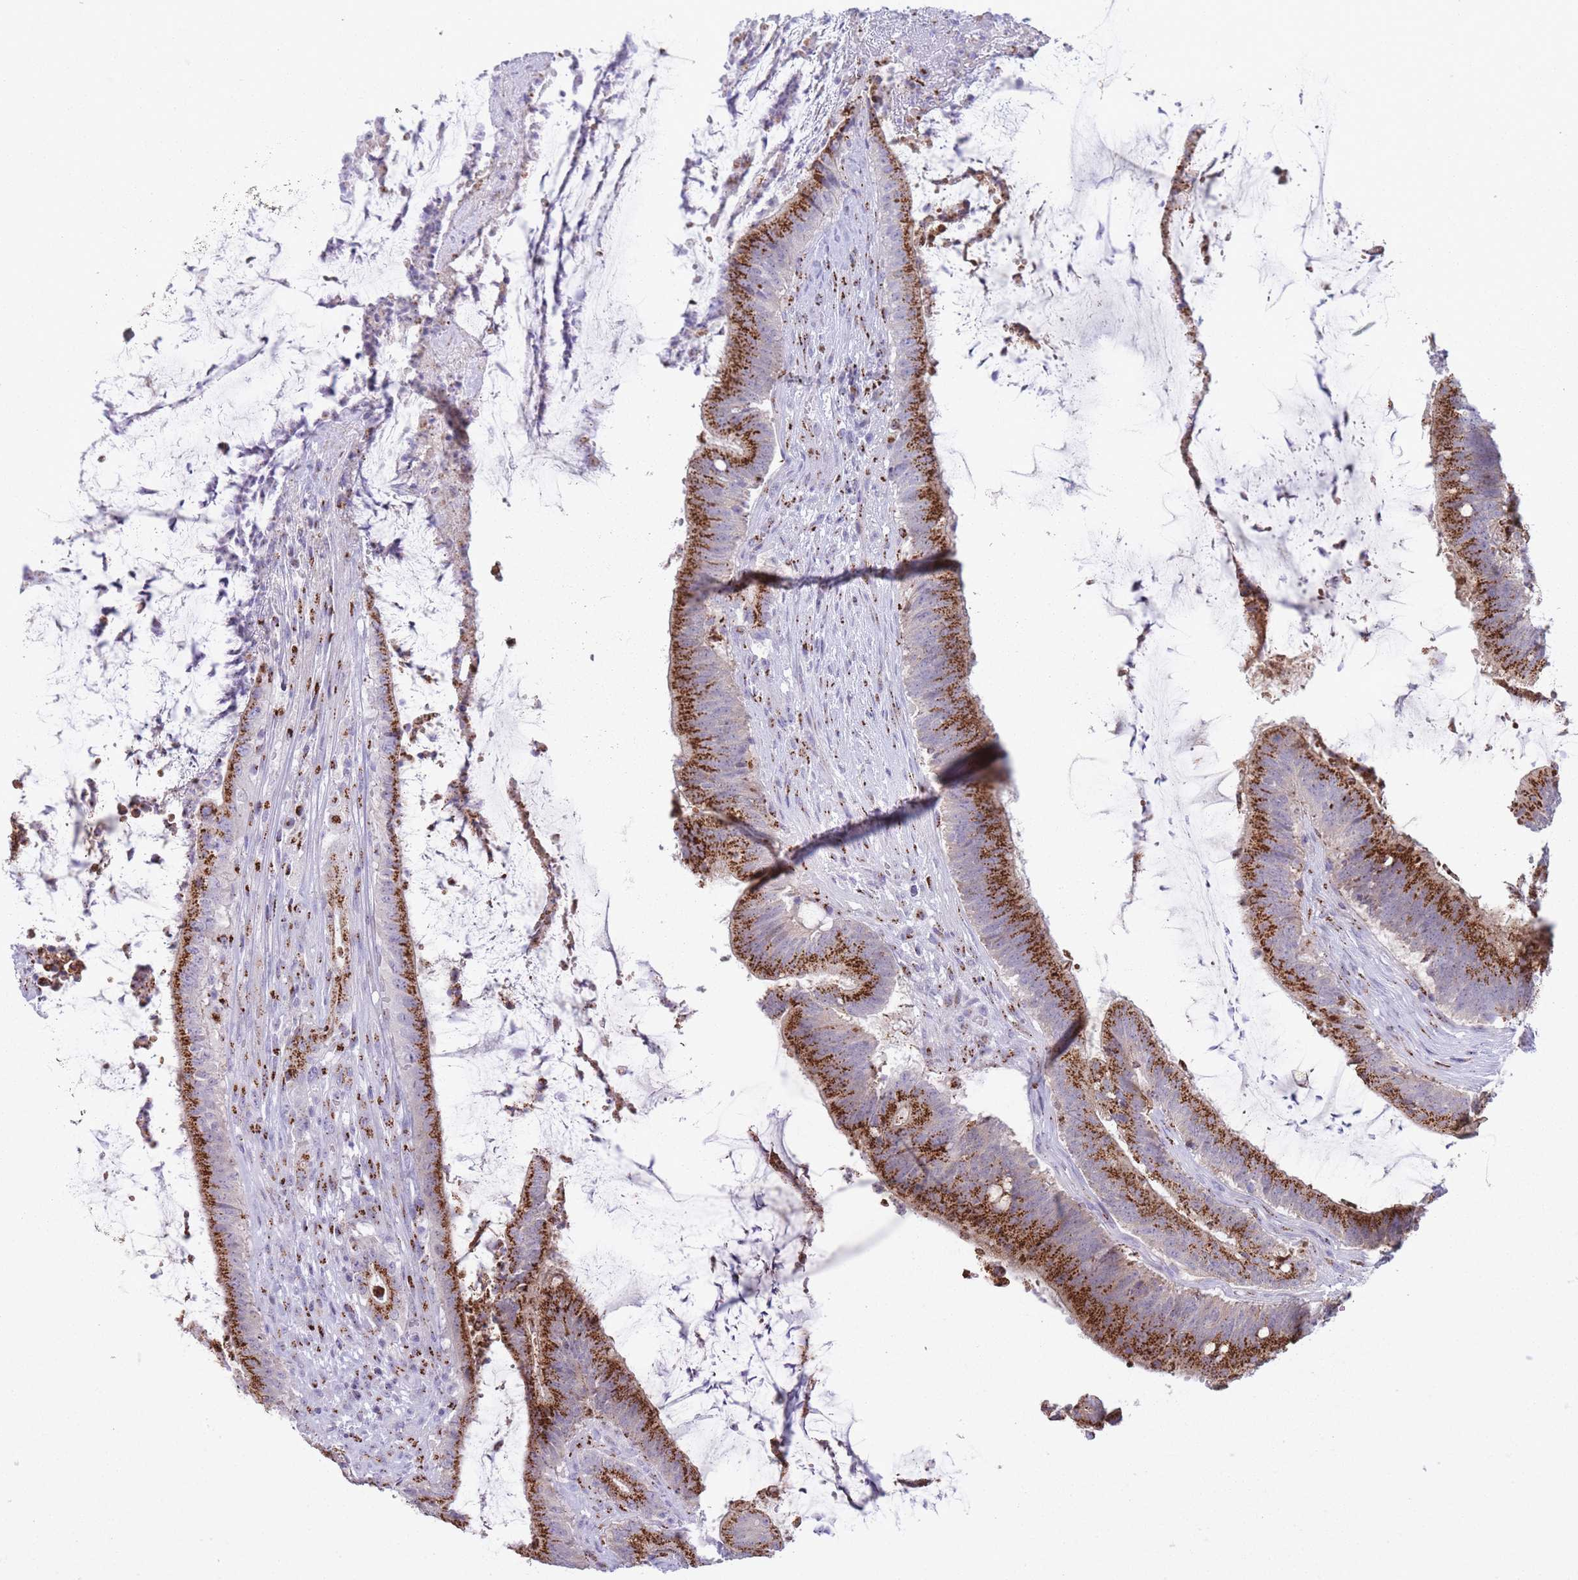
{"staining": {"intensity": "strong", "quantity": ">75%", "location": "cytoplasmic/membranous"}, "tissue": "colorectal cancer", "cell_type": "Tumor cells", "image_type": "cancer", "snomed": [{"axis": "morphology", "description": "Adenocarcinoma, NOS"}, {"axis": "topography", "description": "Colon"}], "caption": "A high amount of strong cytoplasmic/membranous positivity is identified in about >75% of tumor cells in colorectal adenocarcinoma tissue.", "gene": "B4GALT2", "patient": {"sex": "female", "age": 43}}